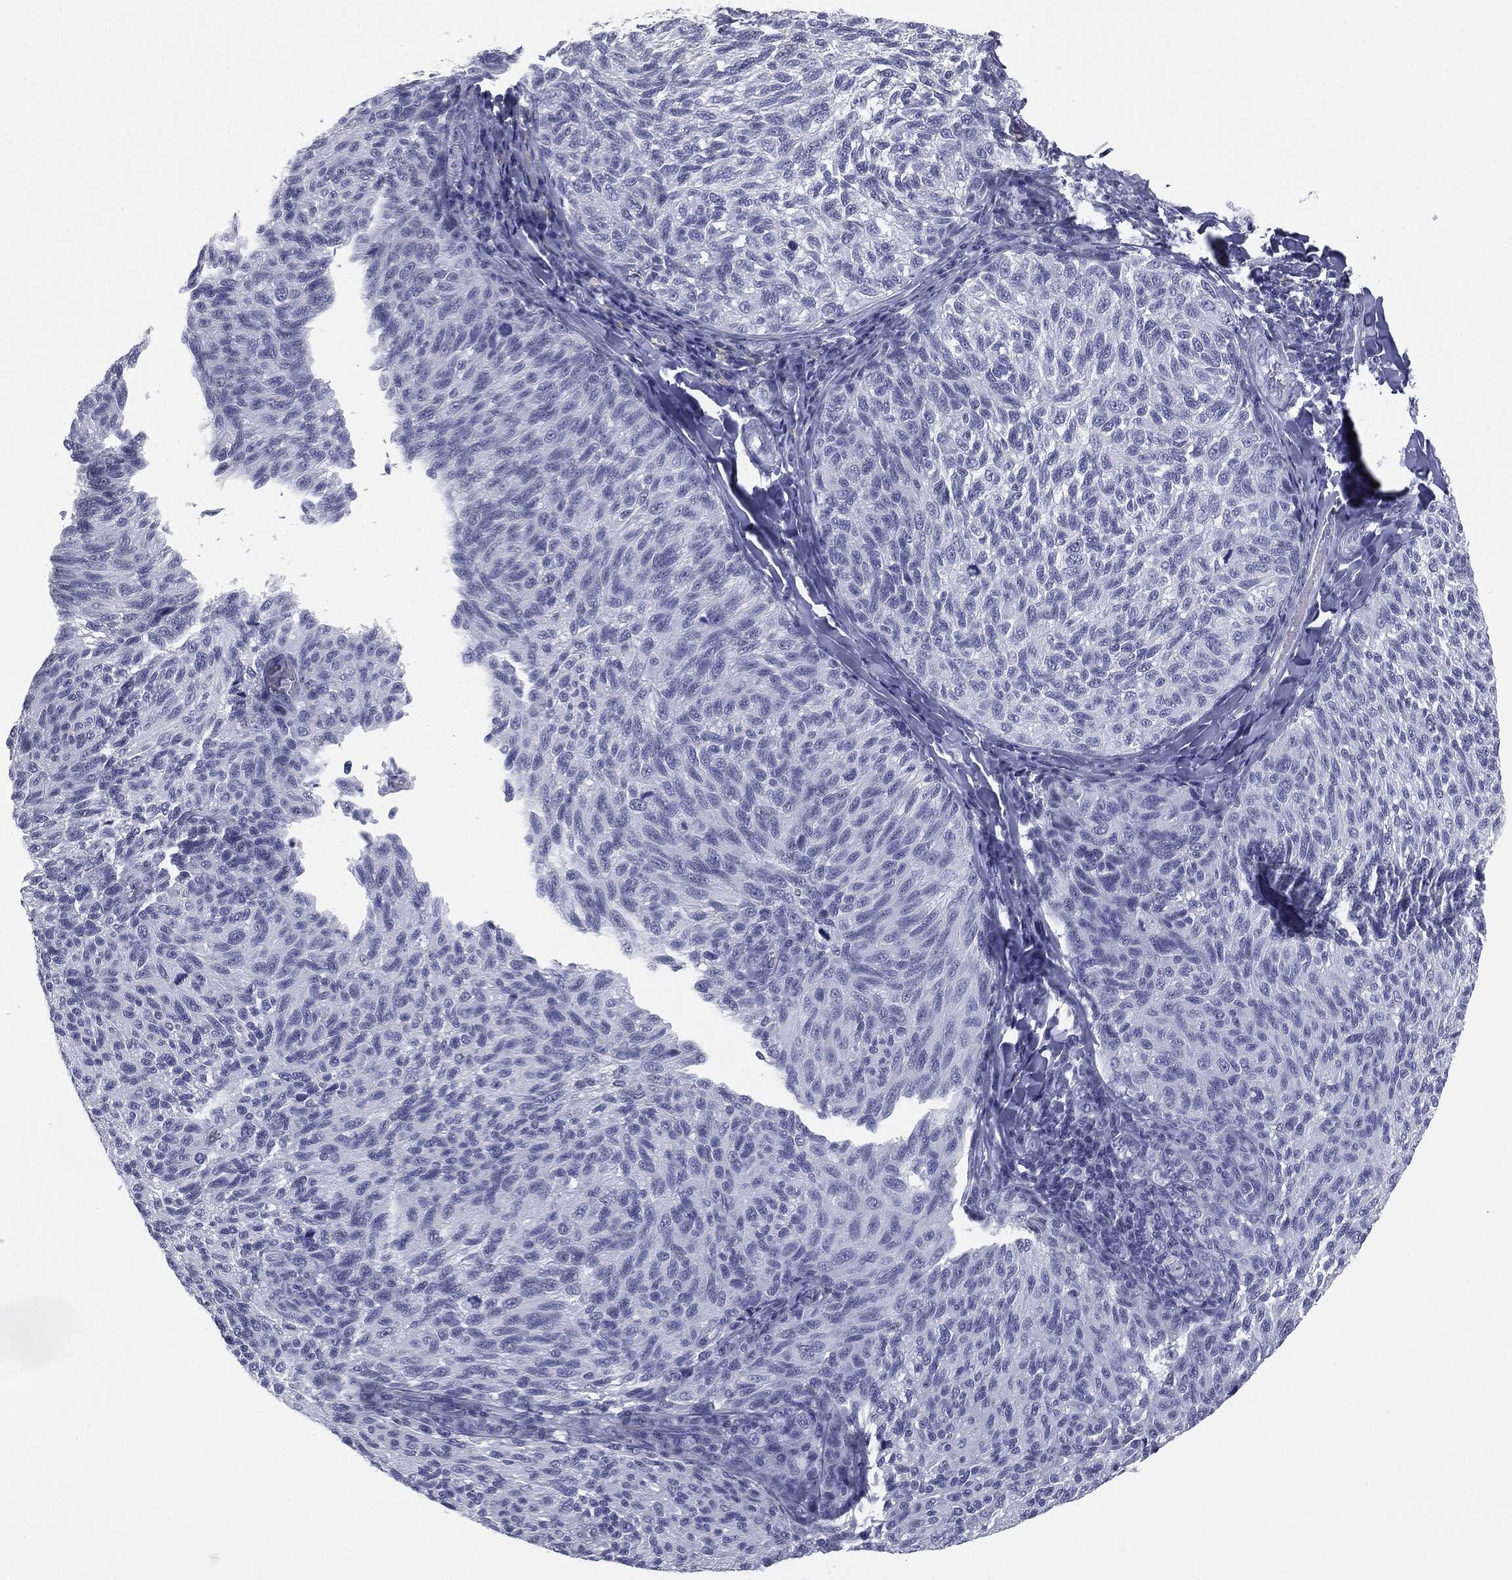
{"staining": {"intensity": "negative", "quantity": "none", "location": "none"}, "tissue": "melanoma", "cell_type": "Tumor cells", "image_type": "cancer", "snomed": [{"axis": "morphology", "description": "Malignant melanoma, NOS"}, {"axis": "topography", "description": "Skin"}], "caption": "A high-resolution histopathology image shows immunohistochemistry staining of melanoma, which shows no significant positivity in tumor cells. Nuclei are stained in blue.", "gene": "TPO", "patient": {"sex": "female", "age": 73}}